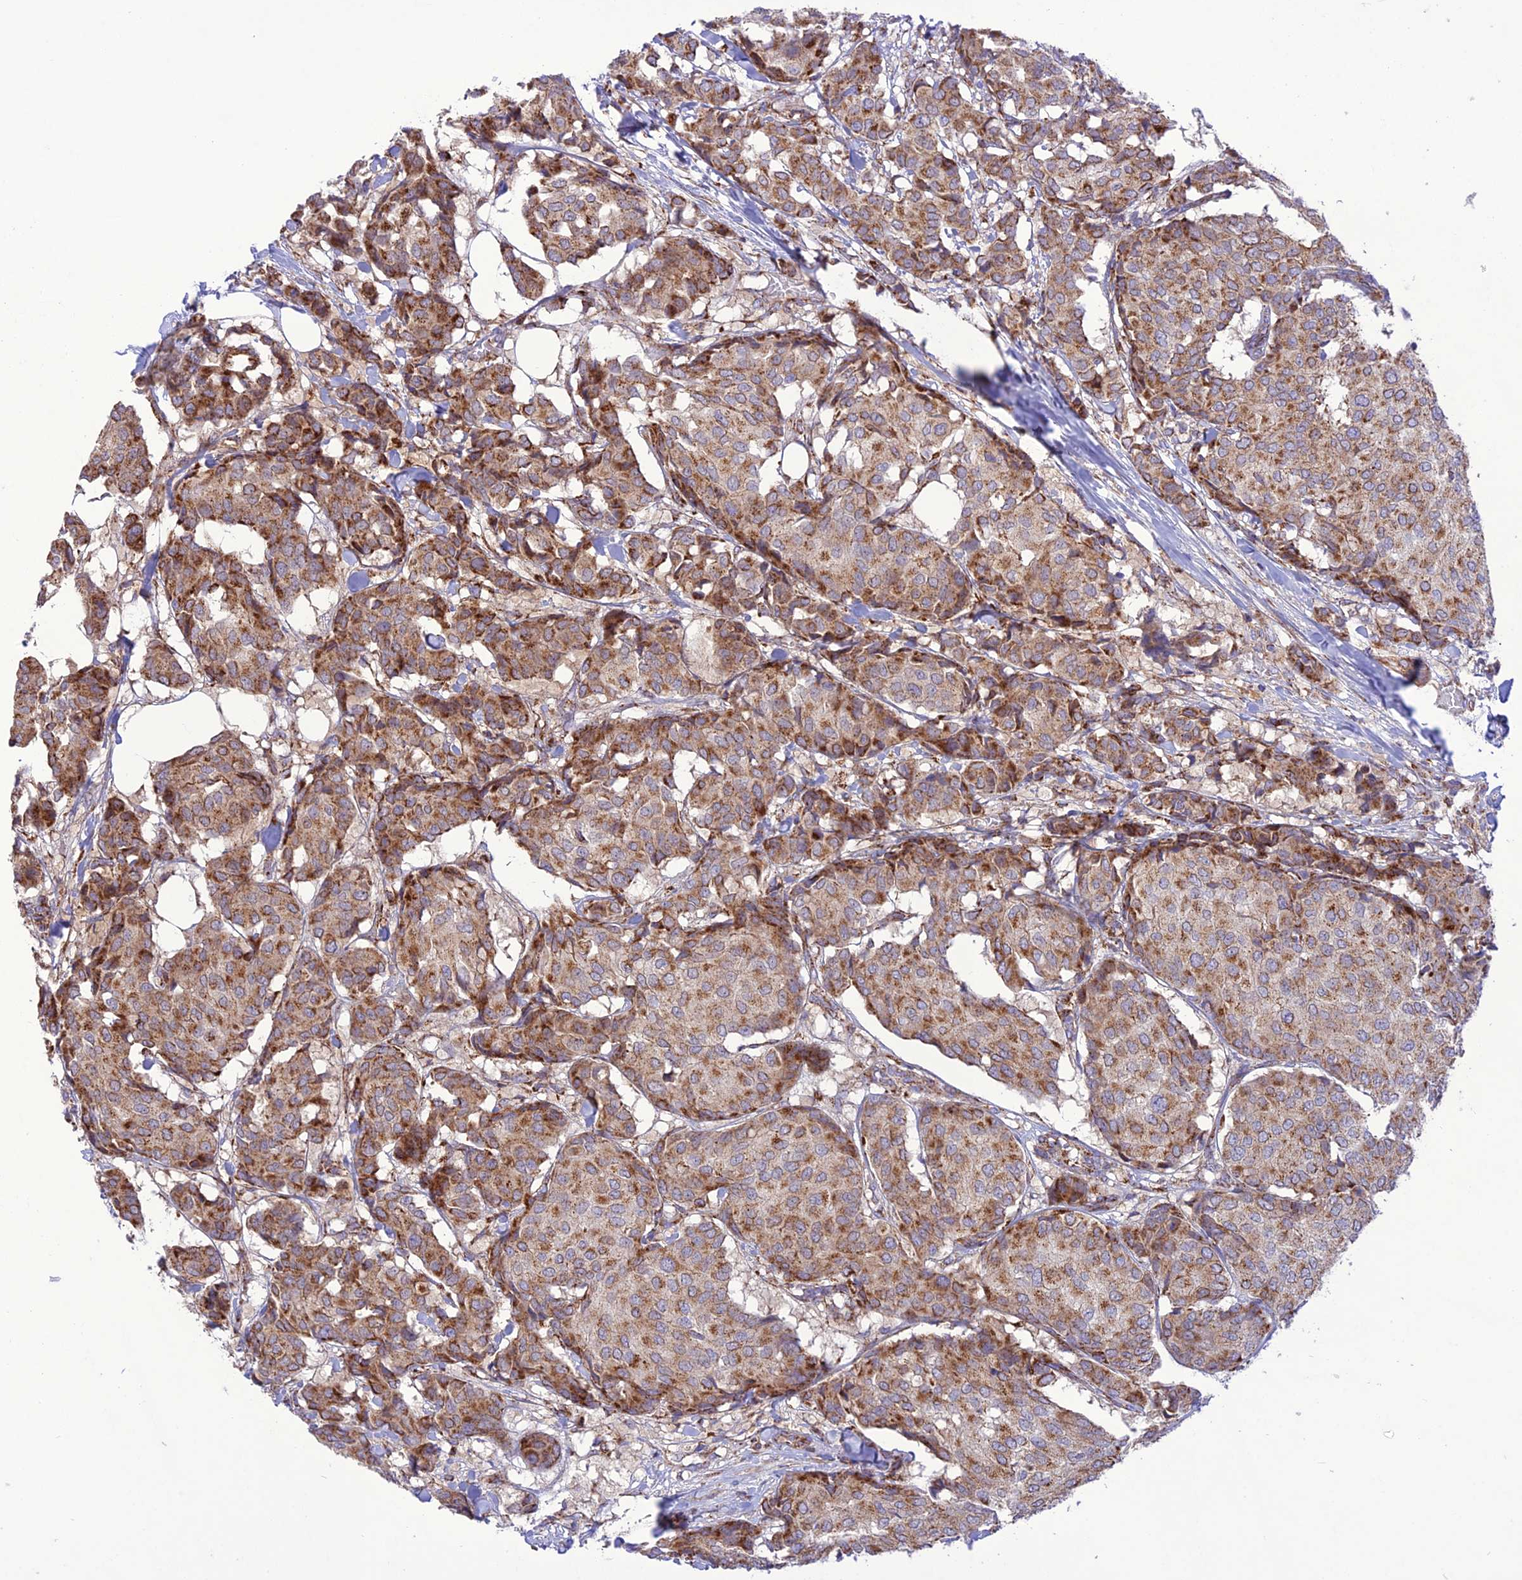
{"staining": {"intensity": "moderate", "quantity": ">75%", "location": "cytoplasmic/membranous"}, "tissue": "breast cancer", "cell_type": "Tumor cells", "image_type": "cancer", "snomed": [{"axis": "morphology", "description": "Duct carcinoma"}, {"axis": "topography", "description": "Breast"}], "caption": "A photomicrograph of human breast cancer (intraductal carcinoma) stained for a protein shows moderate cytoplasmic/membranous brown staining in tumor cells.", "gene": "UAP1L1", "patient": {"sex": "female", "age": 75}}